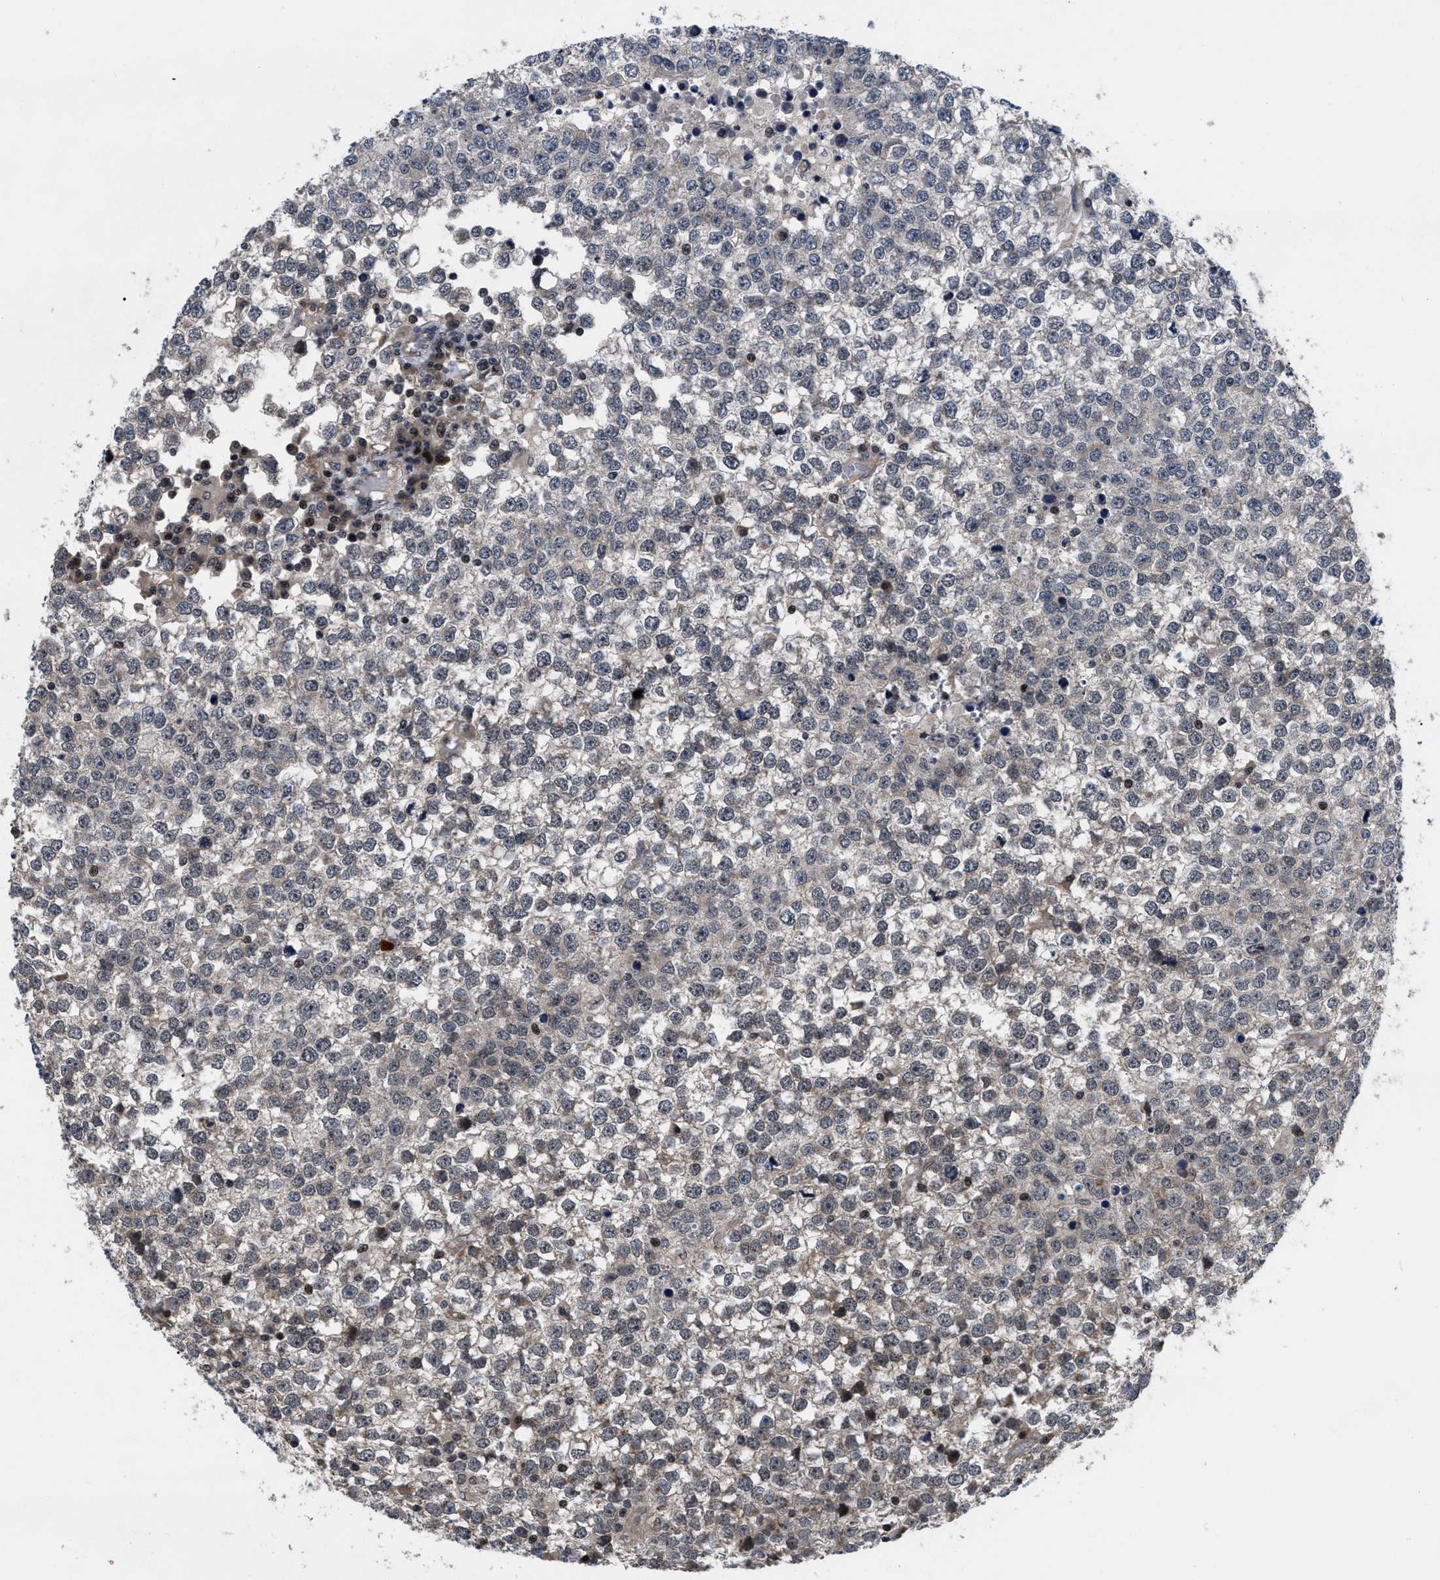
{"staining": {"intensity": "weak", "quantity": "<25%", "location": "cytoplasmic/membranous"}, "tissue": "testis cancer", "cell_type": "Tumor cells", "image_type": "cancer", "snomed": [{"axis": "morphology", "description": "Seminoma, NOS"}, {"axis": "topography", "description": "Testis"}], "caption": "The IHC image has no significant positivity in tumor cells of testis cancer (seminoma) tissue.", "gene": "DNAJC14", "patient": {"sex": "male", "age": 65}}